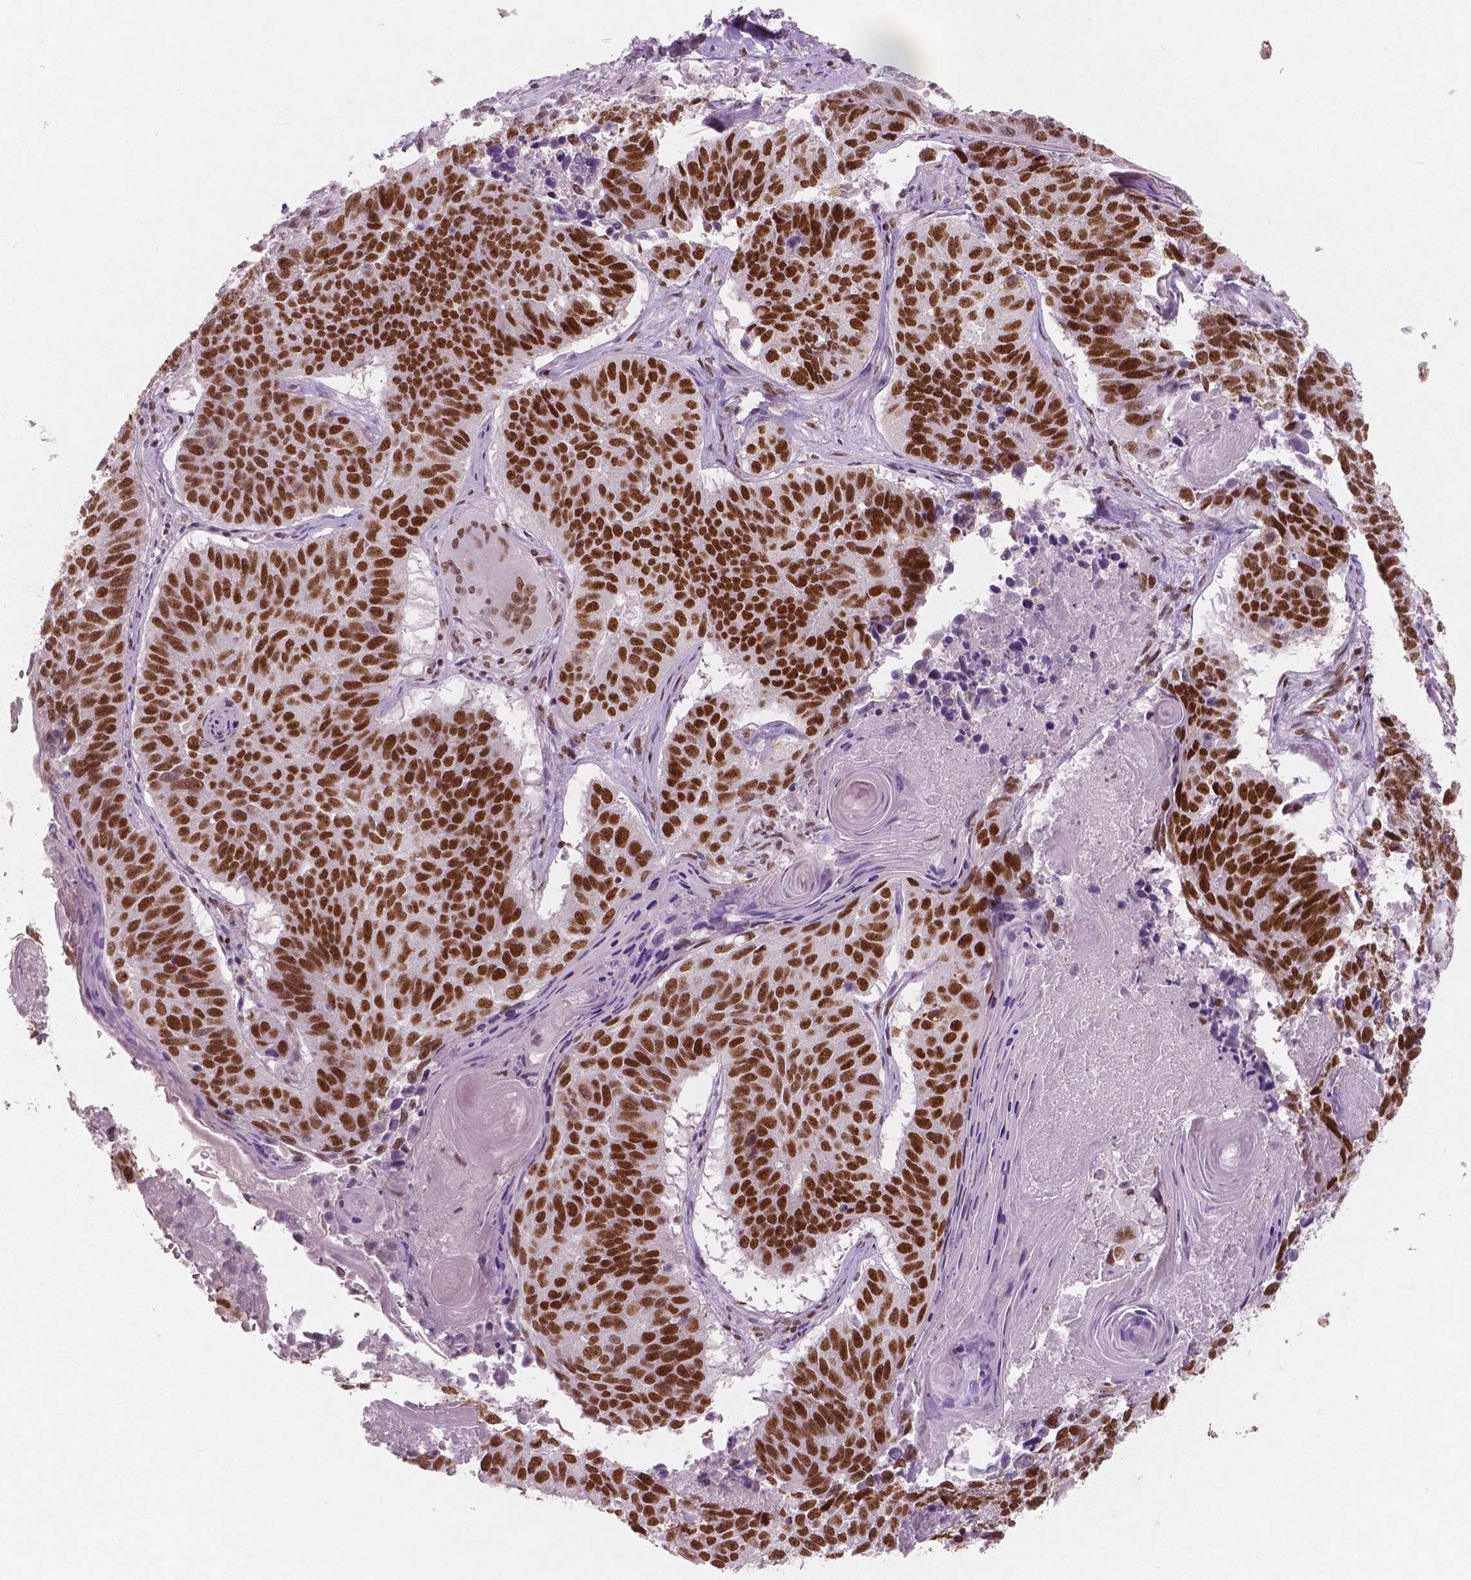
{"staining": {"intensity": "strong", "quantity": ">75%", "location": "nuclear"}, "tissue": "lung cancer", "cell_type": "Tumor cells", "image_type": "cancer", "snomed": [{"axis": "morphology", "description": "Squamous cell carcinoma, NOS"}, {"axis": "topography", "description": "Lung"}], "caption": "Tumor cells reveal high levels of strong nuclear expression in about >75% of cells in human squamous cell carcinoma (lung).", "gene": "BRD4", "patient": {"sex": "male", "age": 73}}